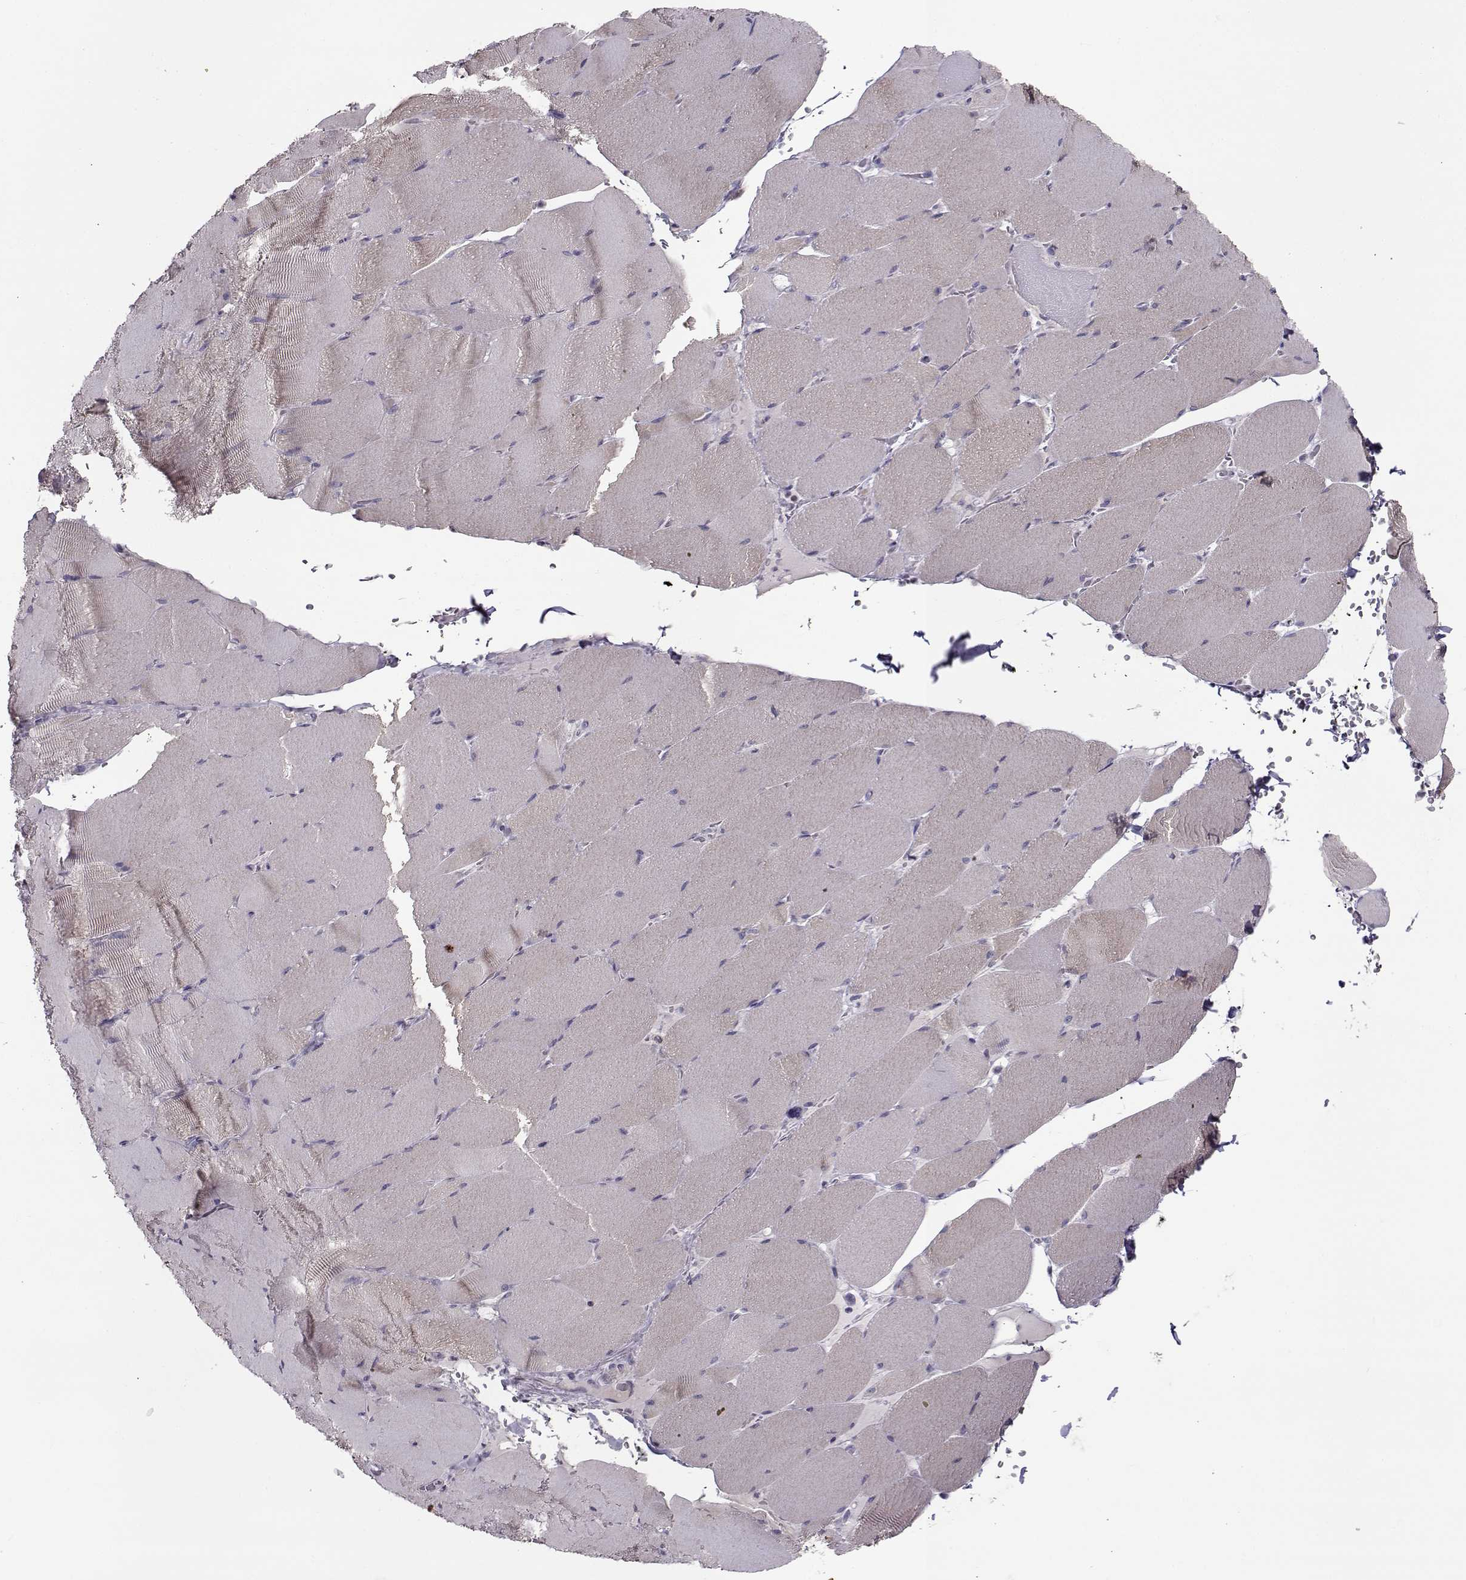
{"staining": {"intensity": "negative", "quantity": "none", "location": "none"}, "tissue": "skeletal muscle", "cell_type": "Myocytes", "image_type": "normal", "snomed": [{"axis": "morphology", "description": "Normal tissue, NOS"}, {"axis": "topography", "description": "Skeletal muscle"}], "caption": "The IHC histopathology image has no significant staining in myocytes of skeletal muscle.", "gene": "NPW", "patient": {"sex": "male", "age": 56}}